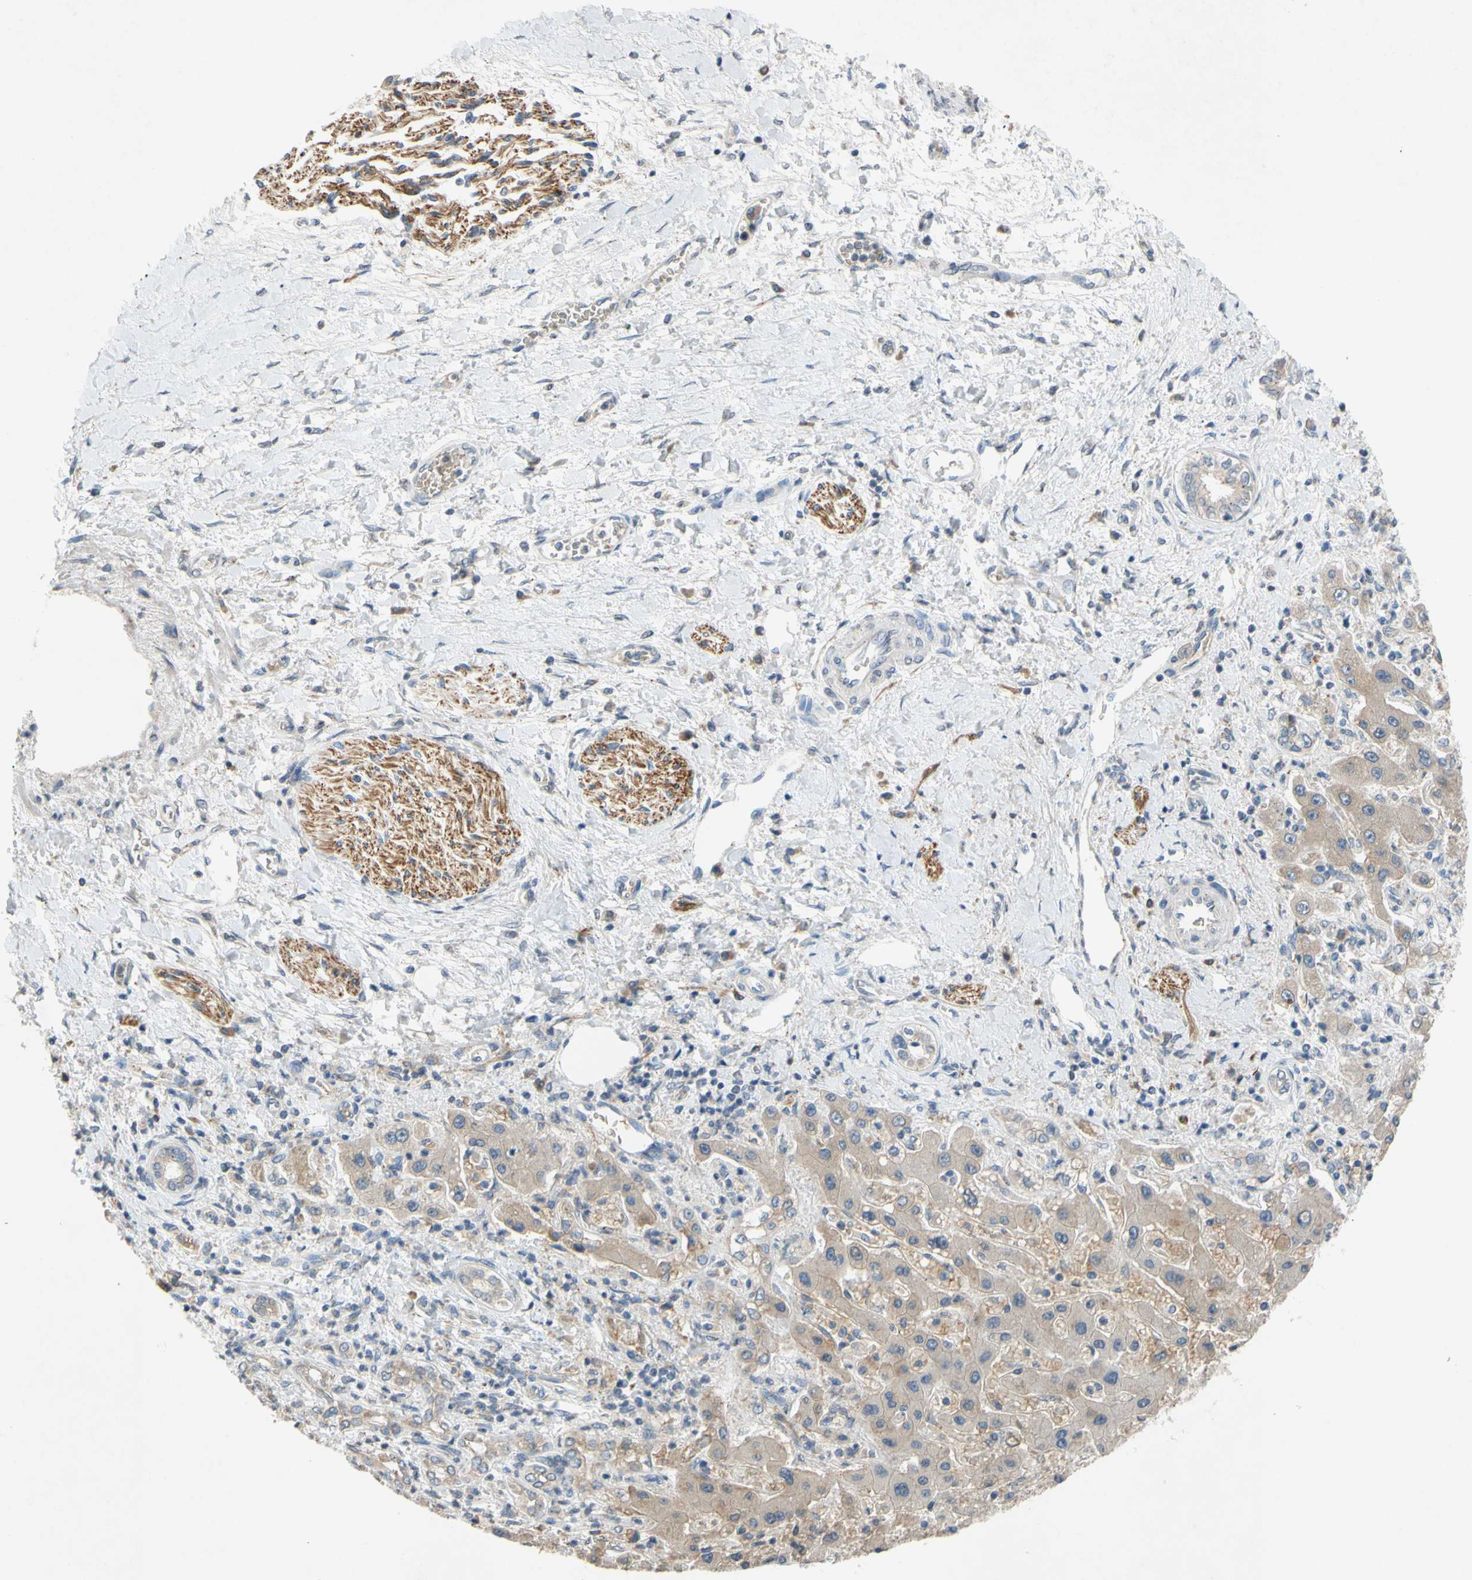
{"staining": {"intensity": "weak", "quantity": ">75%", "location": "cytoplasmic/membranous"}, "tissue": "liver cancer", "cell_type": "Tumor cells", "image_type": "cancer", "snomed": [{"axis": "morphology", "description": "Cholangiocarcinoma"}, {"axis": "topography", "description": "Liver"}], "caption": "Liver cholangiocarcinoma stained for a protein (brown) exhibits weak cytoplasmic/membranous positive expression in about >75% of tumor cells.", "gene": "ADD2", "patient": {"sex": "male", "age": 50}}